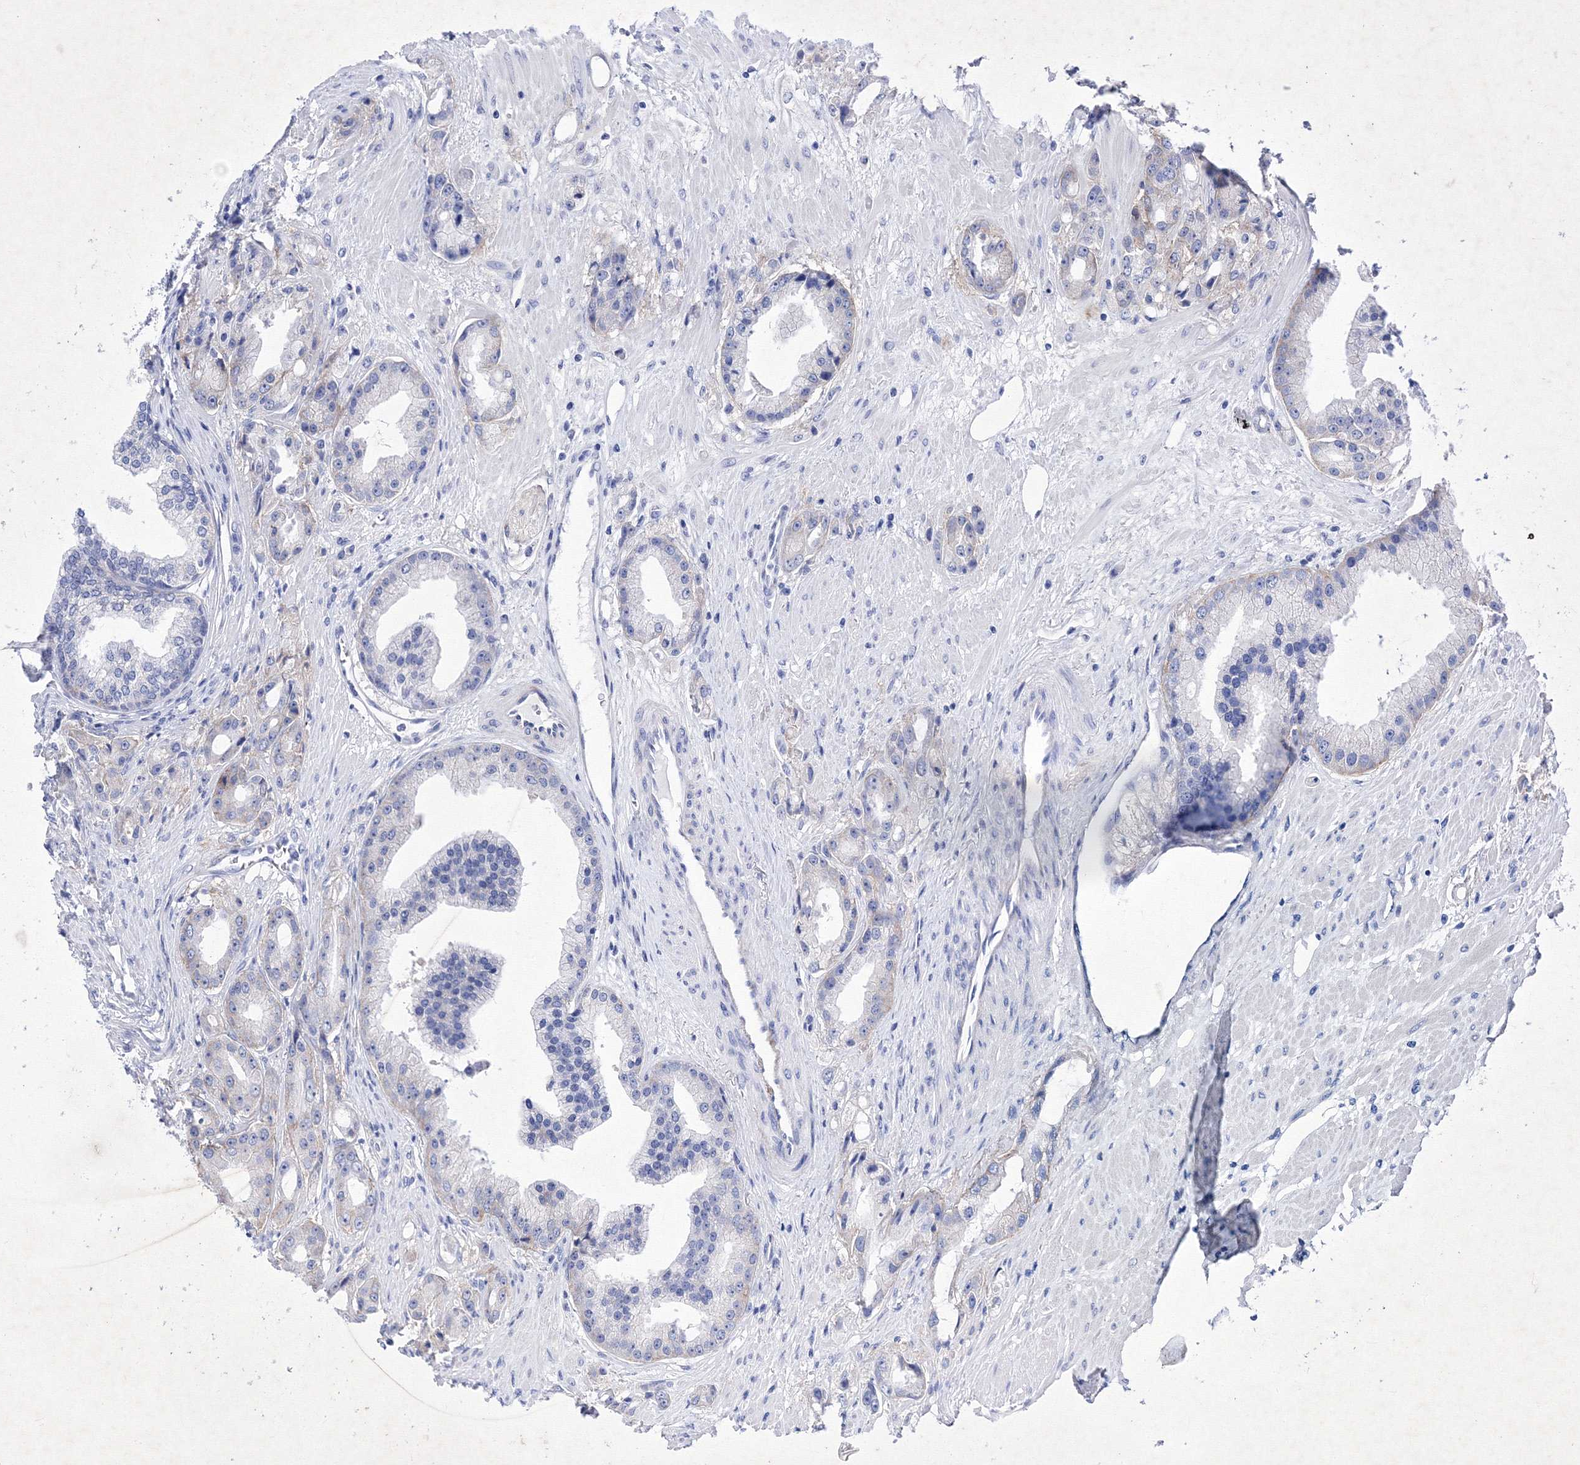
{"staining": {"intensity": "negative", "quantity": "none", "location": "none"}, "tissue": "prostate cancer", "cell_type": "Tumor cells", "image_type": "cancer", "snomed": [{"axis": "morphology", "description": "Adenocarcinoma, Low grade"}, {"axis": "topography", "description": "Prostate"}], "caption": "DAB immunohistochemical staining of human prostate cancer (low-grade adenocarcinoma) demonstrates no significant staining in tumor cells.", "gene": "GPN1", "patient": {"sex": "male", "age": 67}}